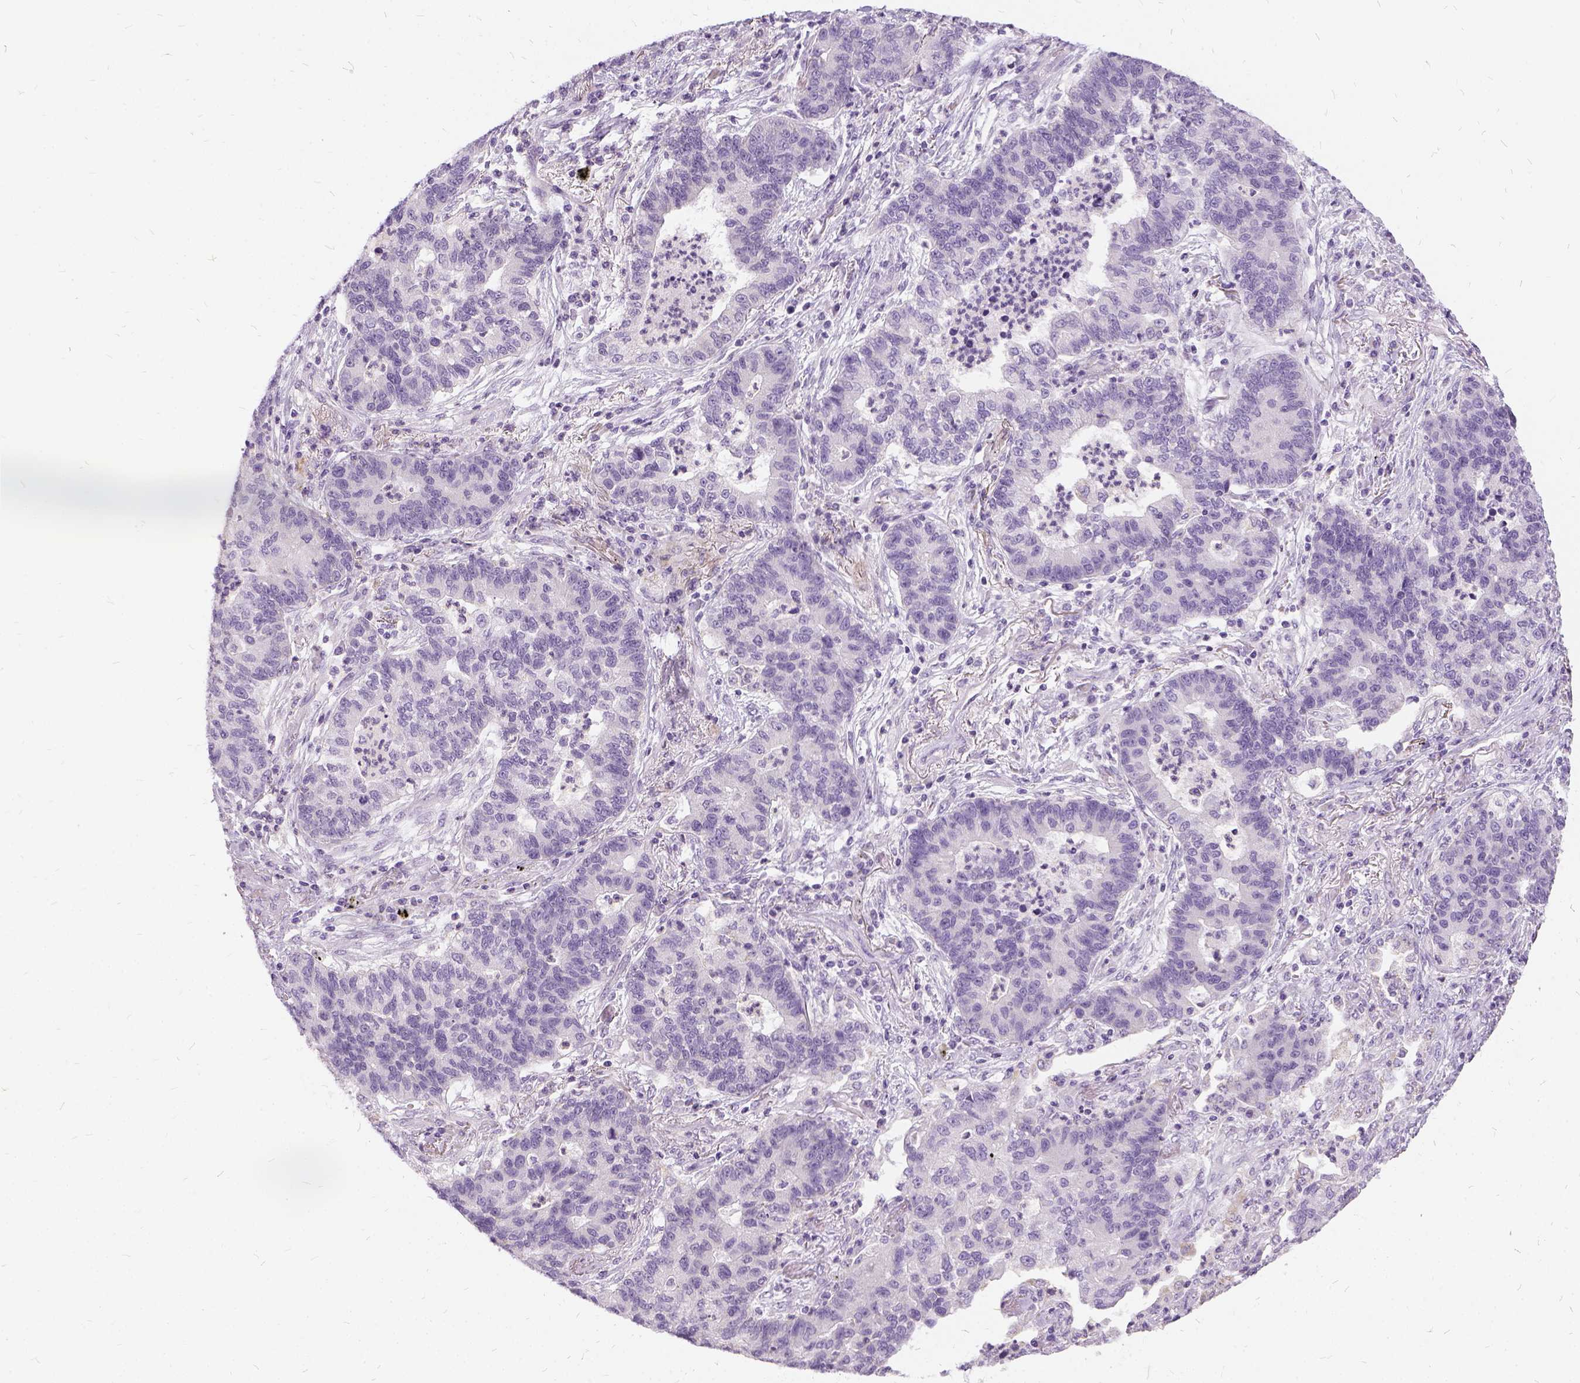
{"staining": {"intensity": "negative", "quantity": "none", "location": "none"}, "tissue": "lung cancer", "cell_type": "Tumor cells", "image_type": "cancer", "snomed": [{"axis": "morphology", "description": "Adenocarcinoma, NOS"}, {"axis": "topography", "description": "Lung"}], "caption": "The image displays no significant staining in tumor cells of lung adenocarcinoma.", "gene": "FDX1", "patient": {"sex": "female", "age": 57}}